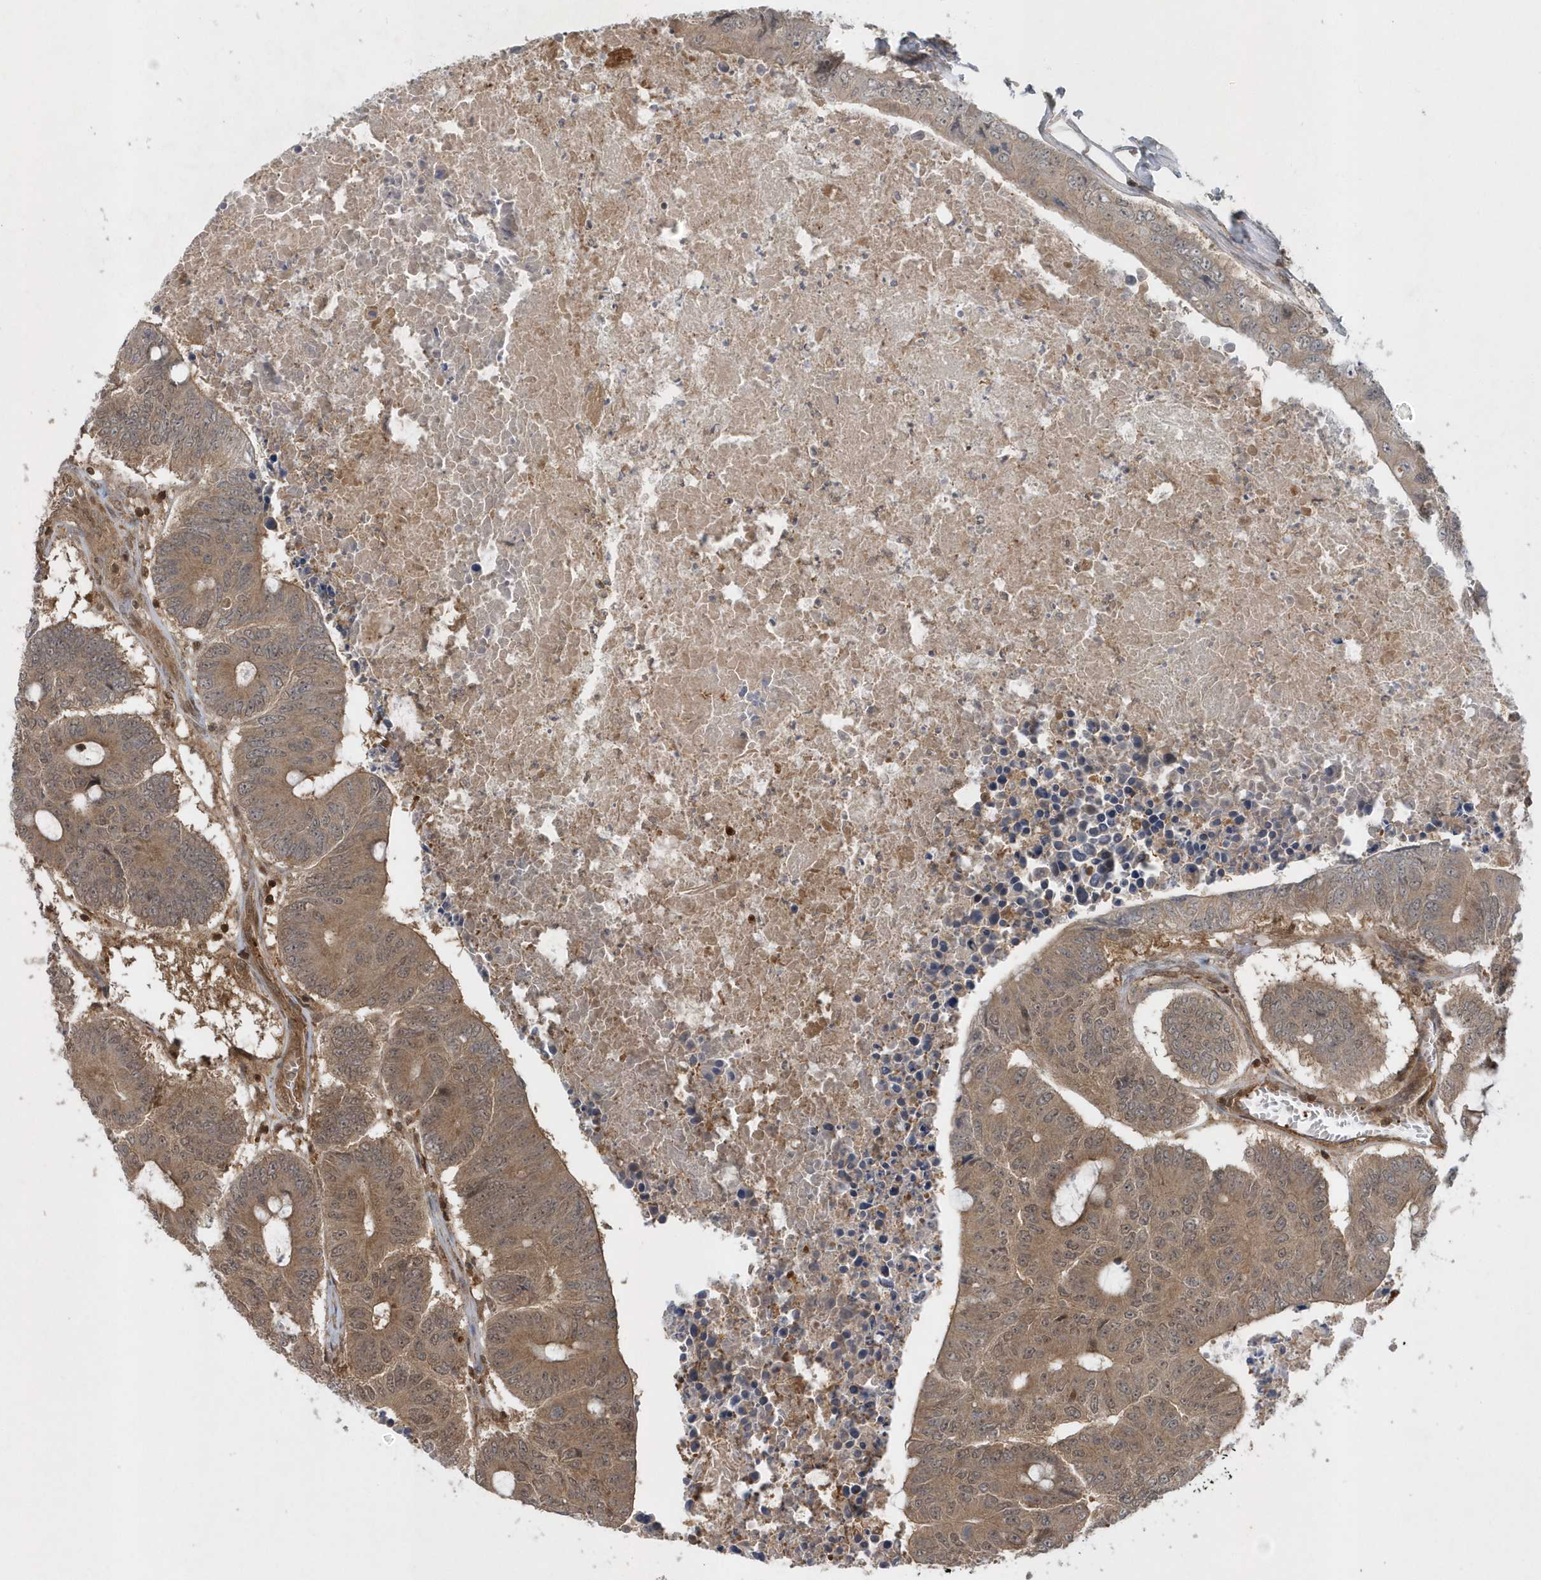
{"staining": {"intensity": "moderate", "quantity": ">75%", "location": "cytoplasmic/membranous"}, "tissue": "colorectal cancer", "cell_type": "Tumor cells", "image_type": "cancer", "snomed": [{"axis": "morphology", "description": "Adenocarcinoma, NOS"}, {"axis": "topography", "description": "Colon"}], "caption": "Protein expression analysis of human colorectal cancer reveals moderate cytoplasmic/membranous positivity in about >75% of tumor cells. (Stains: DAB (3,3'-diaminobenzidine) in brown, nuclei in blue, Microscopy: brightfield microscopy at high magnification).", "gene": "ACYP1", "patient": {"sex": "male", "age": 87}}